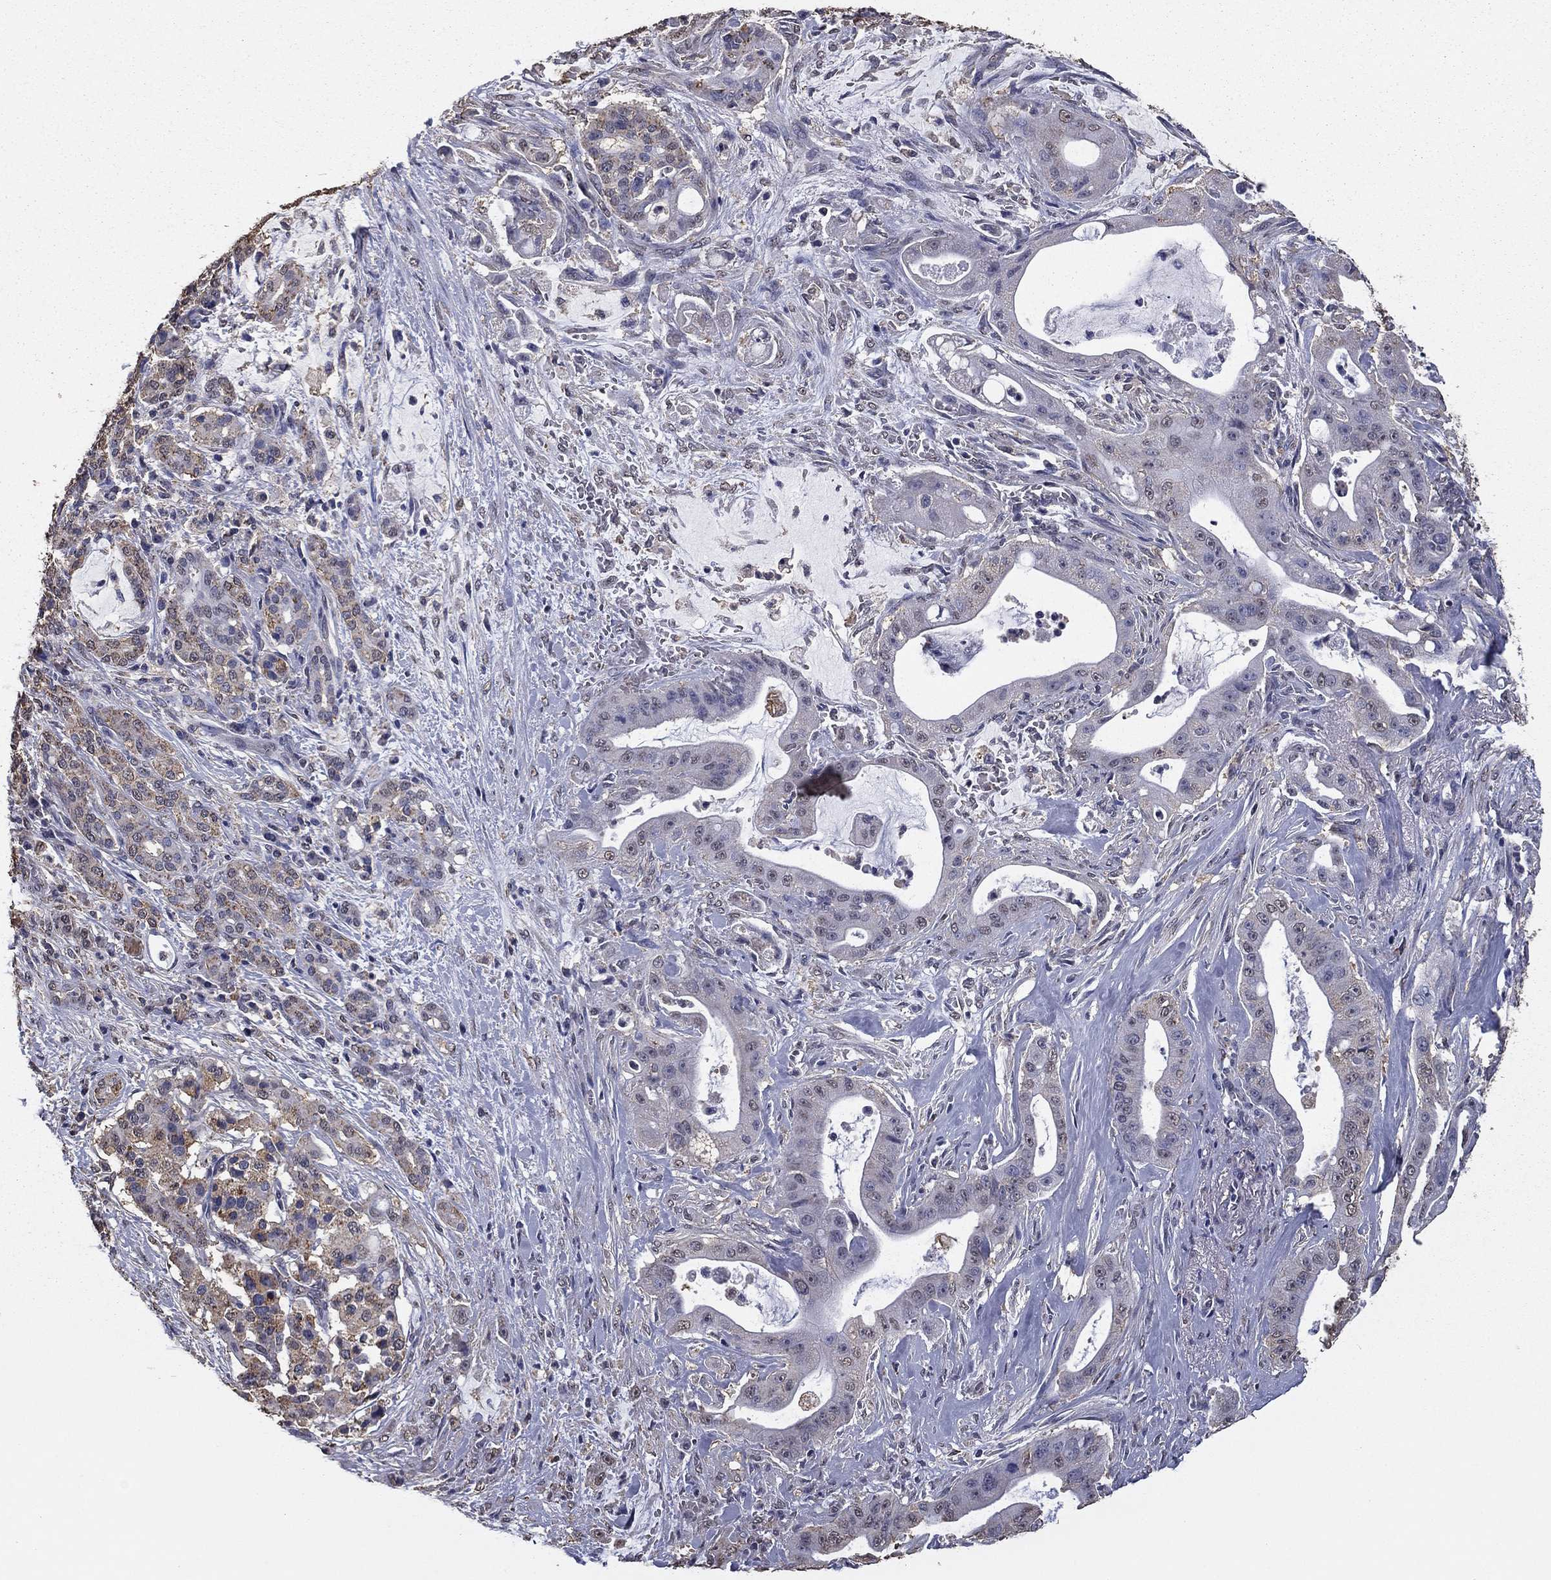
{"staining": {"intensity": "negative", "quantity": "none", "location": "none"}, "tissue": "pancreatic cancer", "cell_type": "Tumor cells", "image_type": "cancer", "snomed": [{"axis": "morphology", "description": "Normal tissue, NOS"}, {"axis": "morphology", "description": "Inflammation, NOS"}, {"axis": "morphology", "description": "Adenocarcinoma, NOS"}, {"axis": "topography", "description": "Pancreas"}], "caption": "The photomicrograph shows no significant expression in tumor cells of pancreatic adenocarcinoma.", "gene": "MFAP3L", "patient": {"sex": "male", "age": 57}}